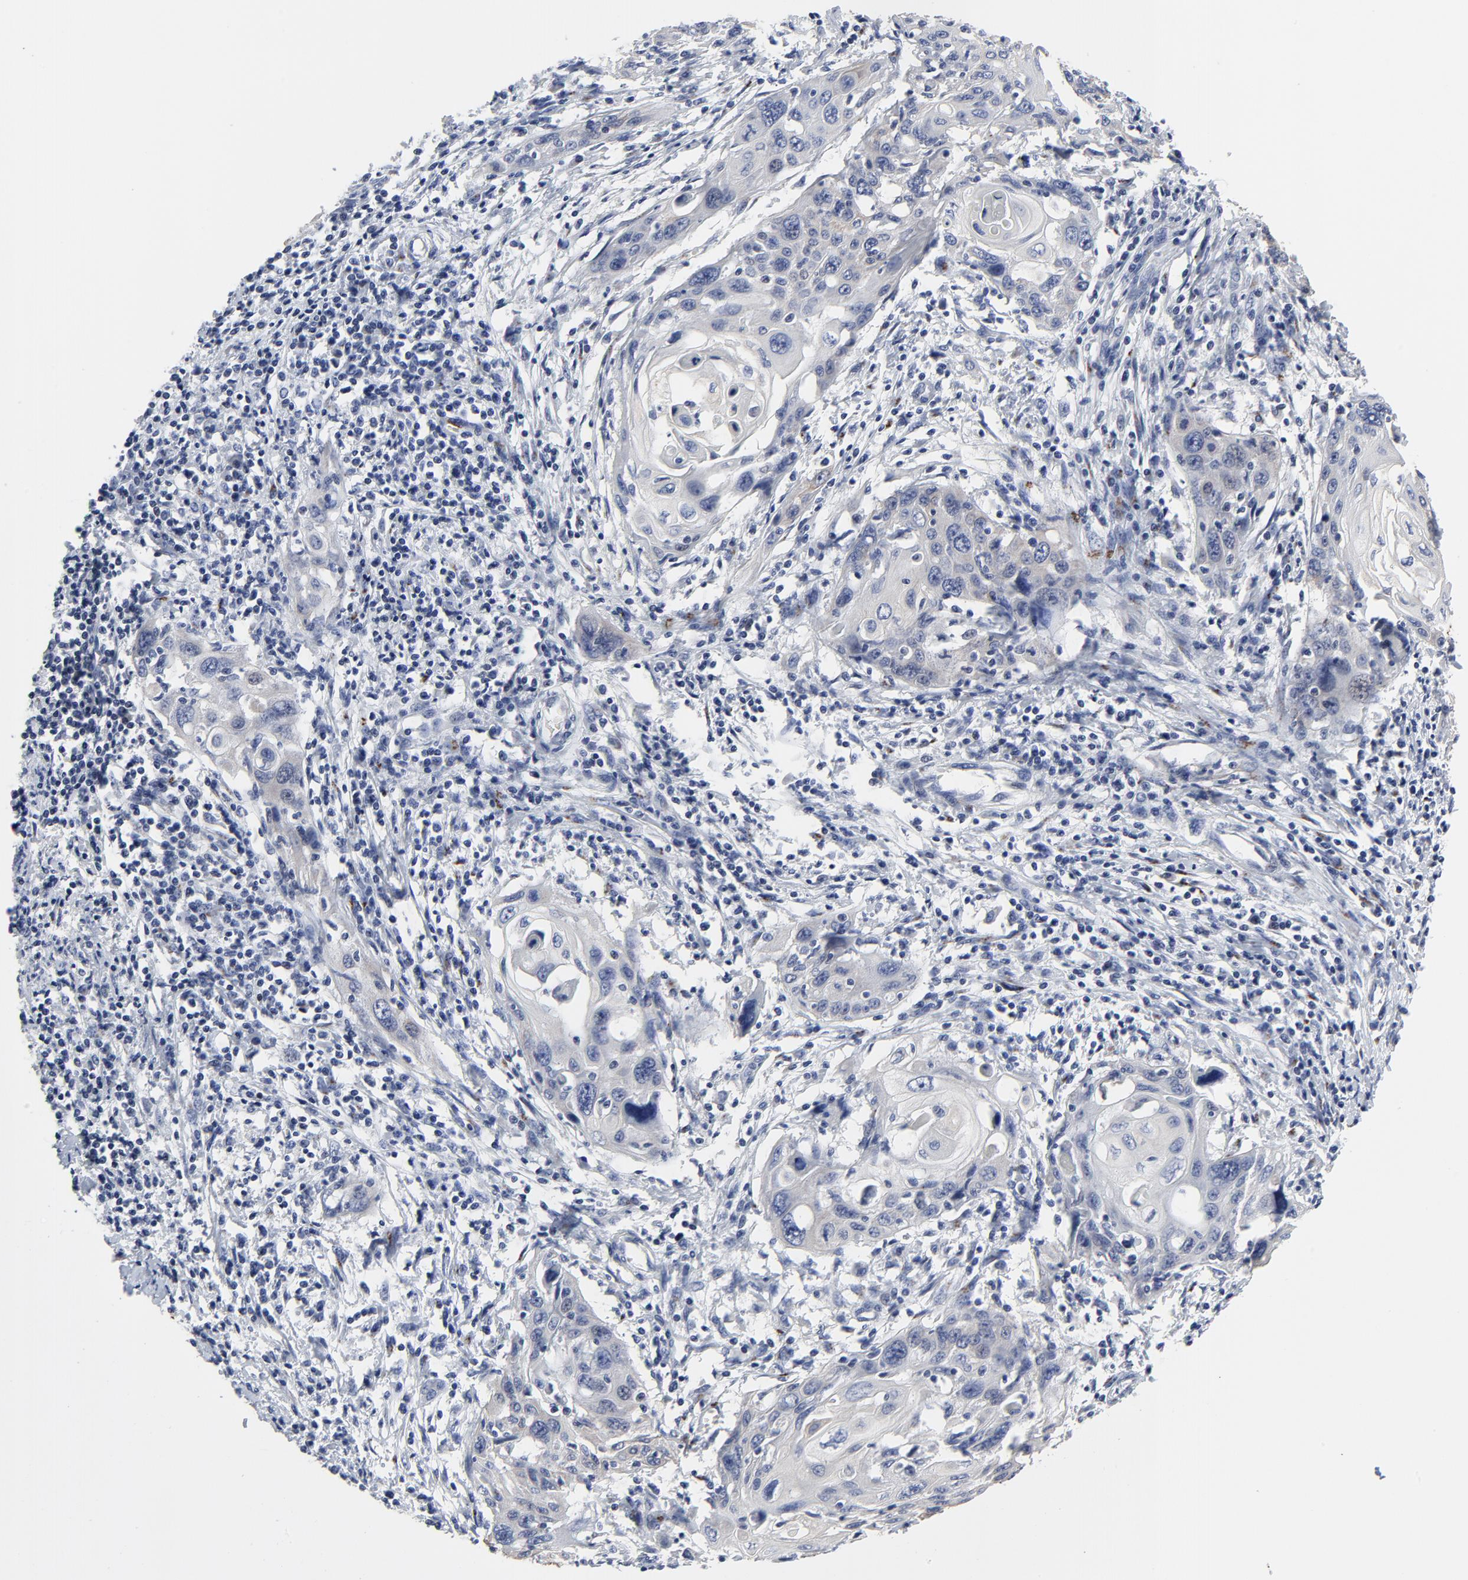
{"staining": {"intensity": "negative", "quantity": "none", "location": "none"}, "tissue": "cervical cancer", "cell_type": "Tumor cells", "image_type": "cancer", "snomed": [{"axis": "morphology", "description": "Squamous cell carcinoma, NOS"}, {"axis": "topography", "description": "Cervix"}], "caption": "Micrograph shows no protein positivity in tumor cells of cervical cancer (squamous cell carcinoma) tissue. The staining was performed using DAB to visualize the protein expression in brown, while the nuclei were stained in blue with hematoxylin (Magnification: 20x).", "gene": "LNX1", "patient": {"sex": "female", "age": 54}}